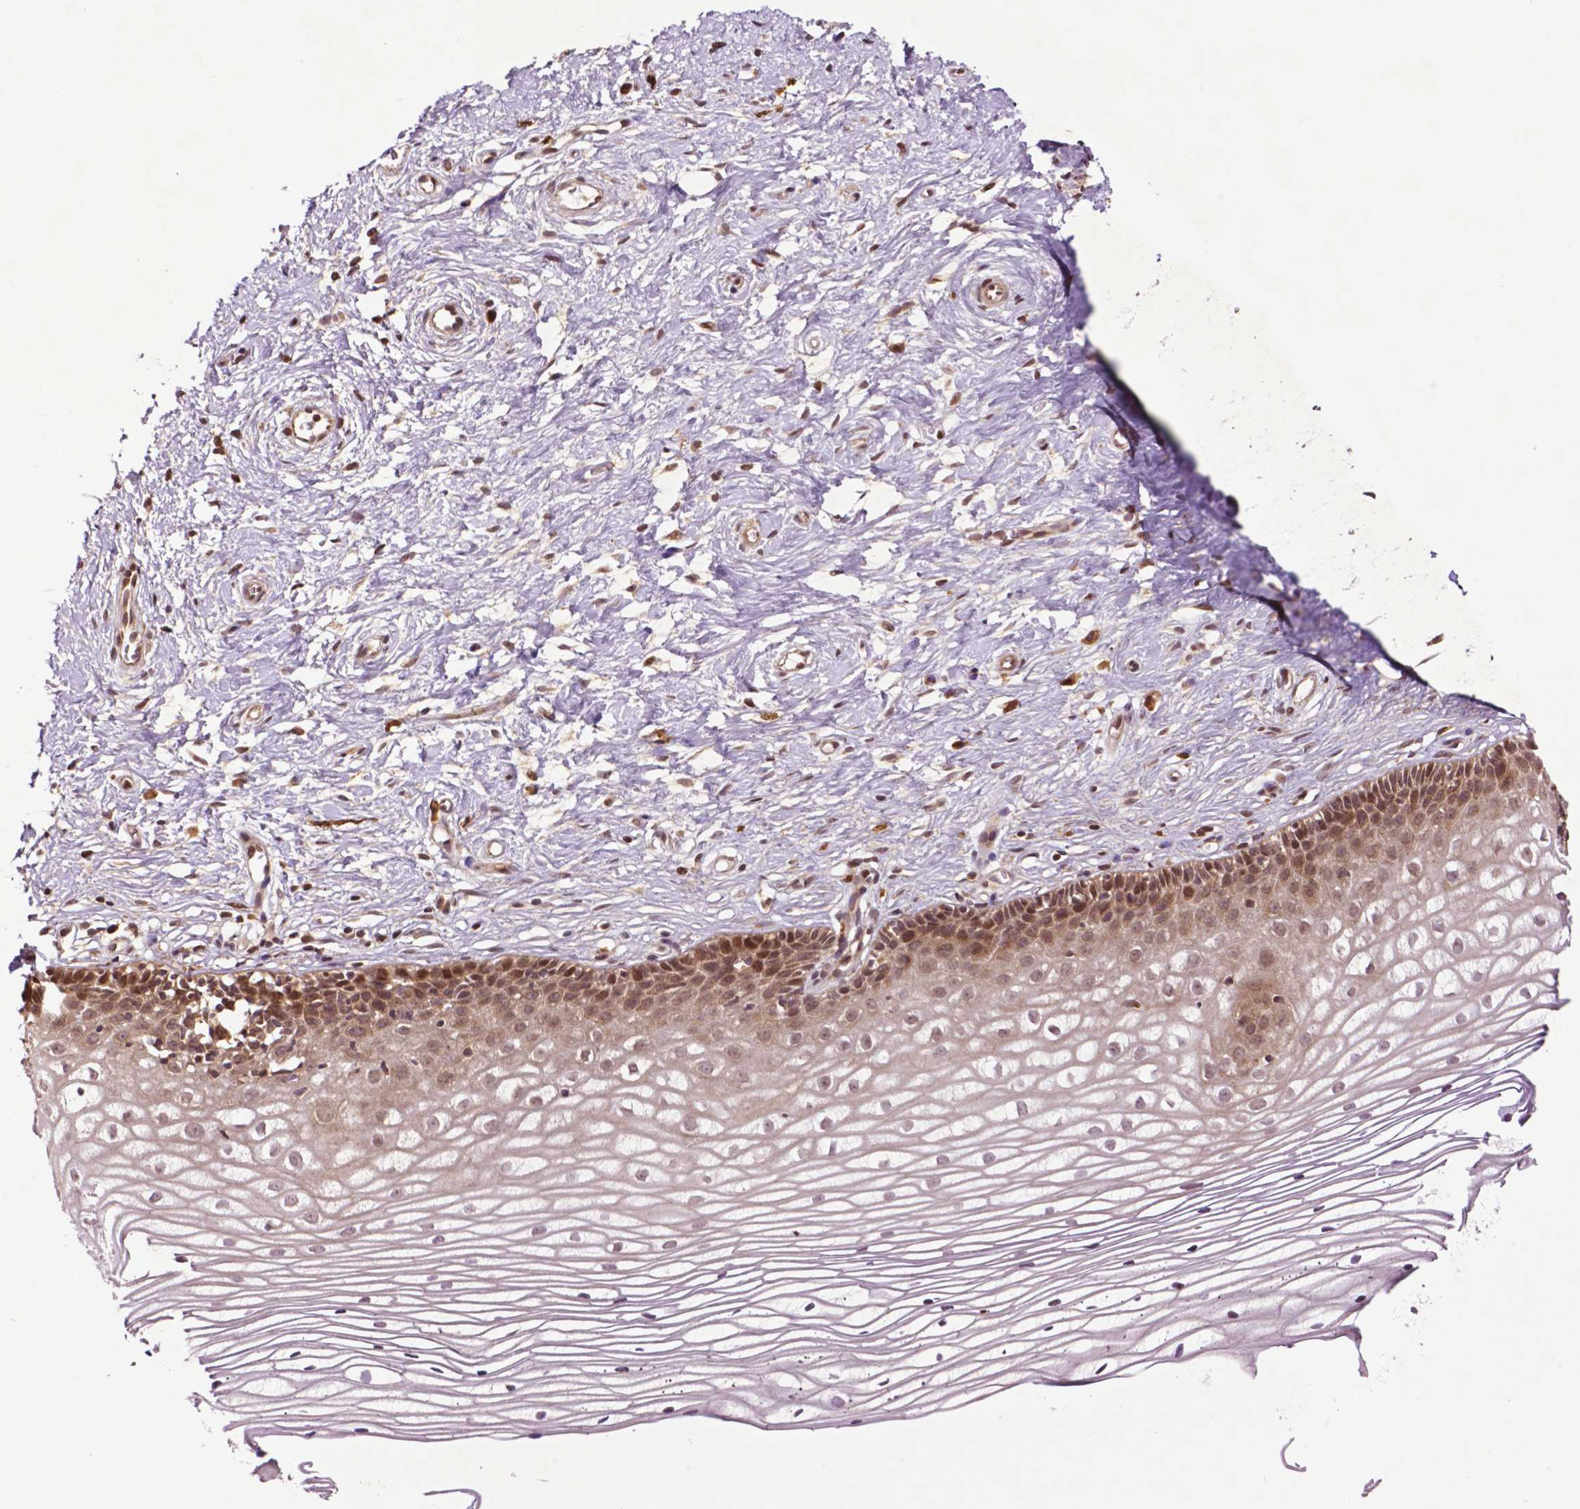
{"staining": {"intensity": "moderate", "quantity": ">75%", "location": "nuclear"}, "tissue": "cervix", "cell_type": "Glandular cells", "image_type": "normal", "snomed": [{"axis": "morphology", "description": "Normal tissue, NOS"}, {"axis": "topography", "description": "Cervix"}], "caption": "Immunohistochemical staining of normal cervix exhibits >75% levels of moderate nuclear protein expression in approximately >75% of glandular cells. (Stains: DAB in brown, nuclei in blue, Microscopy: brightfield microscopy at high magnification).", "gene": "TMX2", "patient": {"sex": "female", "age": 40}}